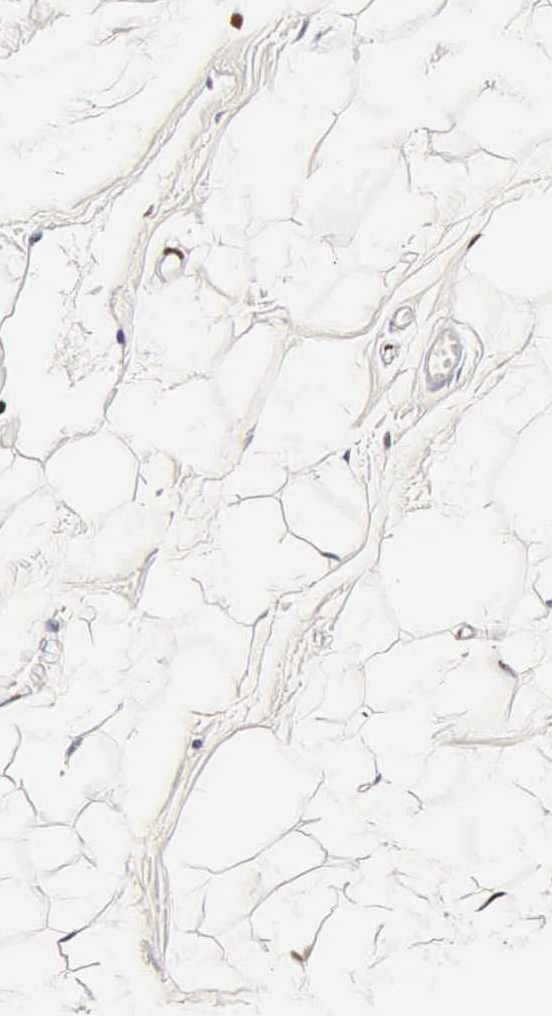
{"staining": {"intensity": "moderate", "quantity": ">75%", "location": "nuclear"}, "tissue": "adipose tissue", "cell_type": "Adipocytes", "image_type": "normal", "snomed": [{"axis": "morphology", "description": "Normal tissue, NOS"}, {"axis": "topography", "description": "Breast"}], "caption": "A high-resolution histopathology image shows IHC staining of benign adipose tissue, which shows moderate nuclear positivity in approximately >75% of adipocytes. (brown staining indicates protein expression, while blue staining denotes nuclei).", "gene": "BCL2L2", "patient": {"sex": "female", "age": 44}}